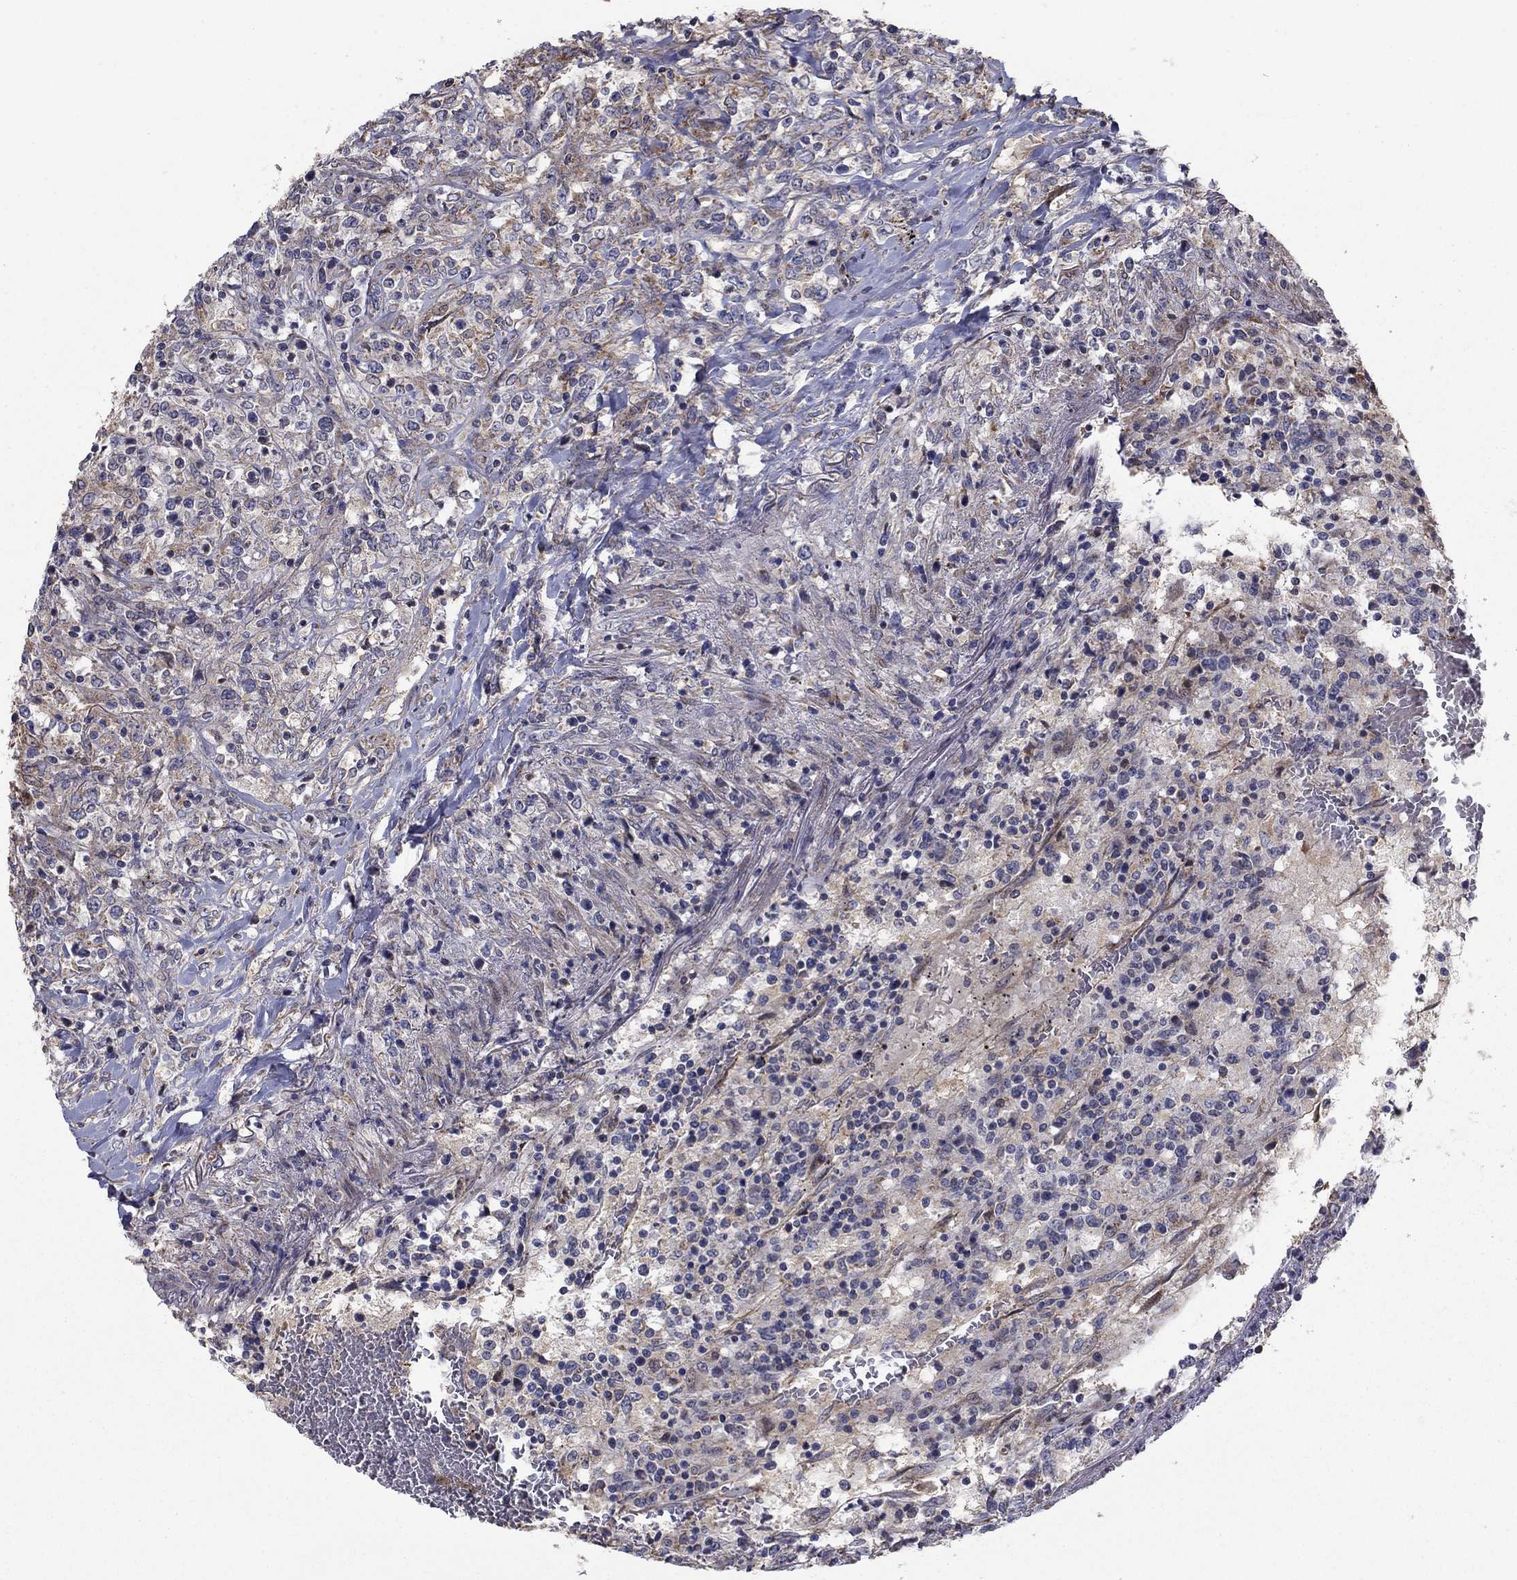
{"staining": {"intensity": "negative", "quantity": "none", "location": "none"}, "tissue": "lymphoma", "cell_type": "Tumor cells", "image_type": "cancer", "snomed": [{"axis": "morphology", "description": "Malignant lymphoma, non-Hodgkin's type, High grade"}, {"axis": "topography", "description": "Lung"}], "caption": "Protein analysis of malignant lymphoma, non-Hodgkin's type (high-grade) displays no significant expression in tumor cells.", "gene": "MMAA", "patient": {"sex": "male", "age": 79}}